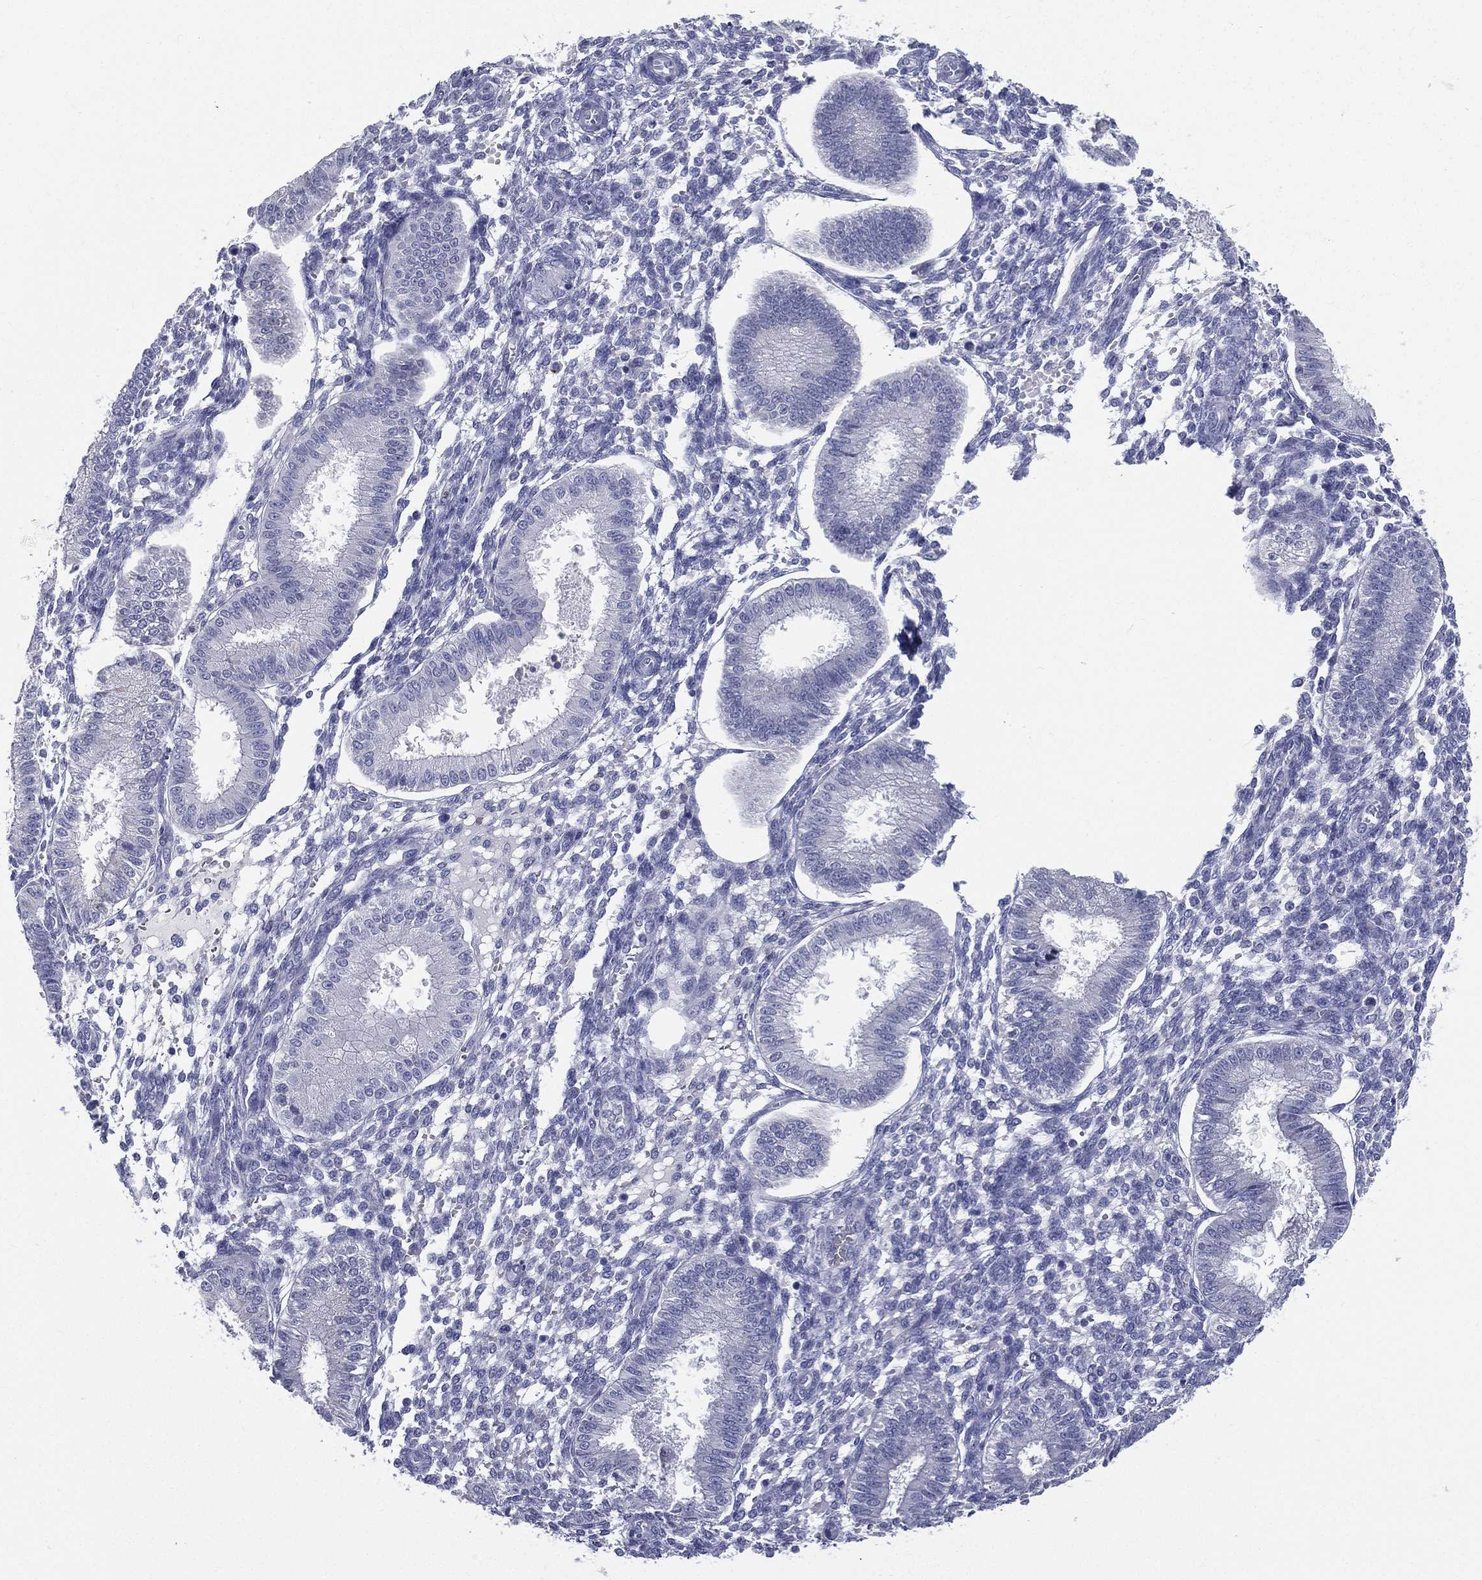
{"staining": {"intensity": "negative", "quantity": "none", "location": "none"}, "tissue": "endometrium", "cell_type": "Cells in endometrial stroma", "image_type": "normal", "snomed": [{"axis": "morphology", "description": "Normal tissue, NOS"}, {"axis": "topography", "description": "Endometrium"}], "caption": "Endometrium was stained to show a protein in brown. There is no significant expression in cells in endometrial stroma.", "gene": "DEFB121", "patient": {"sex": "female", "age": 43}}